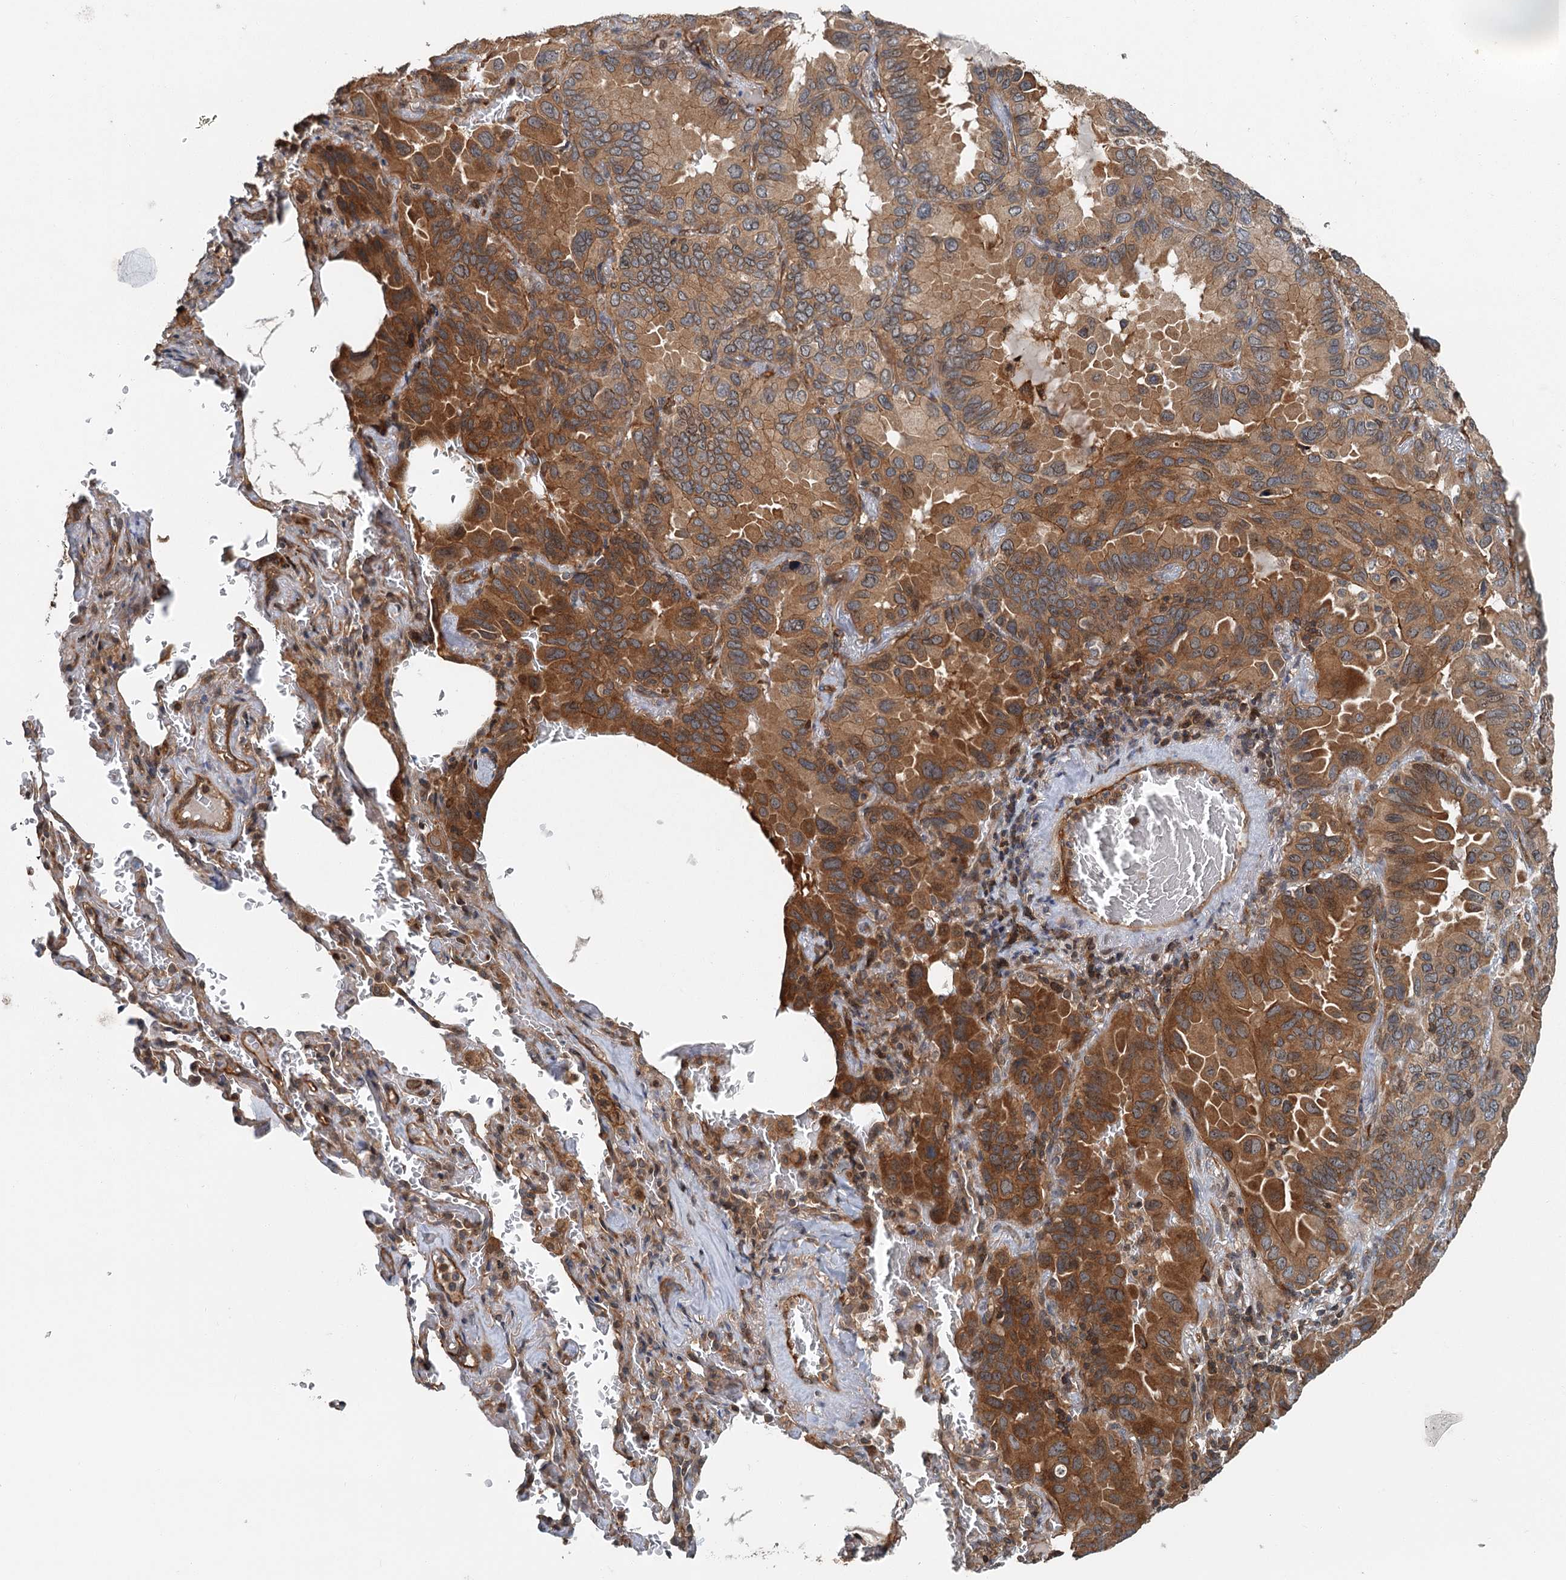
{"staining": {"intensity": "strong", "quantity": "25%-75%", "location": "cytoplasmic/membranous"}, "tissue": "lung cancer", "cell_type": "Tumor cells", "image_type": "cancer", "snomed": [{"axis": "morphology", "description": "Adenocarcinoma, NOS"}, {"axis": "topography", "description": "Lung"}], "caption": "Immunohistochemical staining of lung cancer exhibits high levels of strong cytoplasmic/membranous protein staining in approximately 25%-75% of tumor cells. The protein is shown in brown color, while the nuclei are stained blue.", "gene": "ZNF527", "patient": {"sex": "male", "age": 64}}